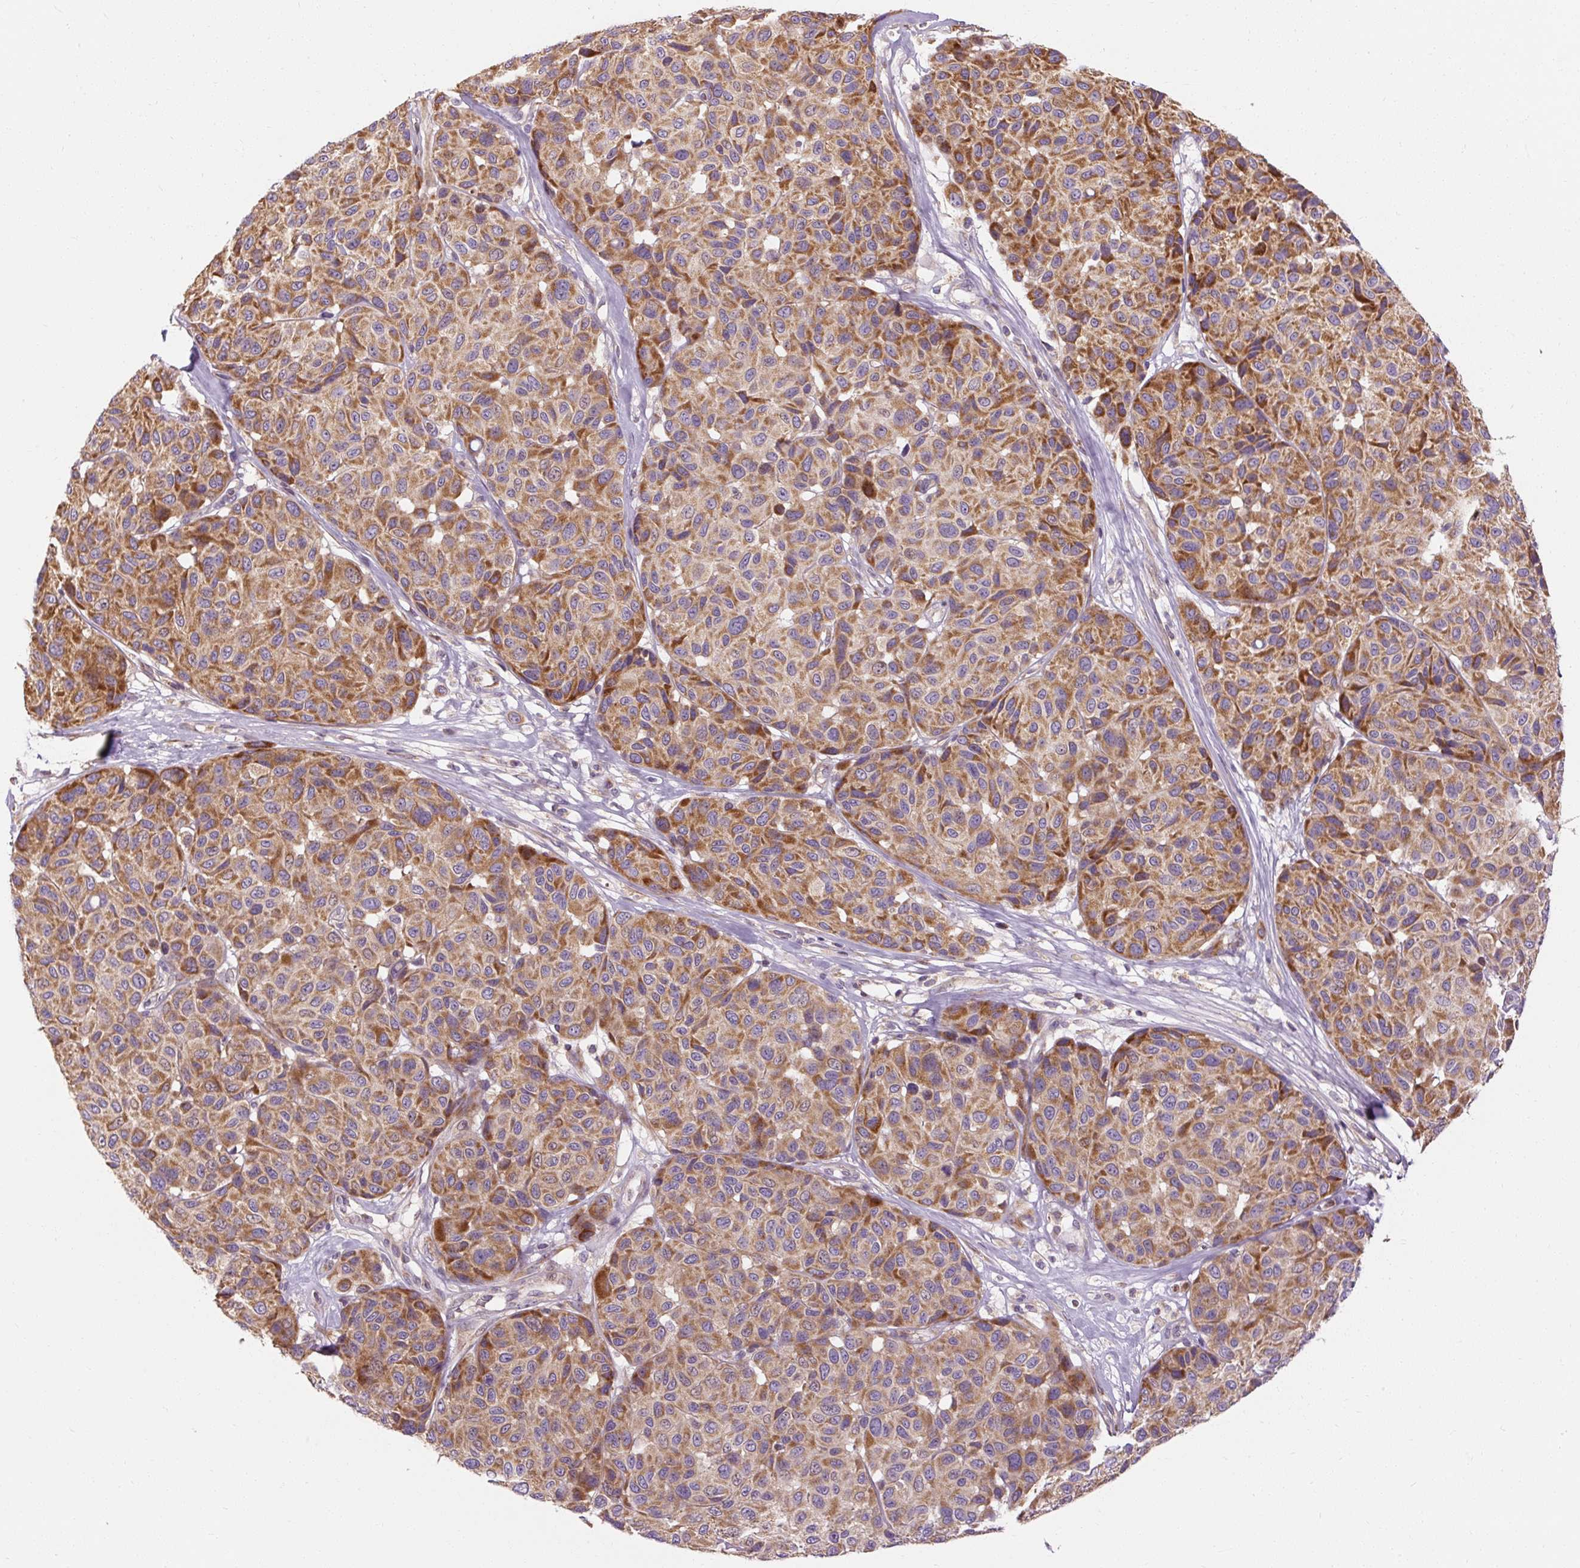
{"staining": {"intensity": "moderate", "quantity": ">75%", "location": "cytoplasmic/membranous"}, "tissue": "melanoma", "cell_type": "Tumor cells", "image_type": "cancer", "snomed": [{"axis": "morphology", "description": "Malignant melanoma, NOS"}, {"axis": "topography", "description": "Skin"}], "caption": "About >75% of tumor cells in malignant melanoma exhibit moderate cytoplasmic/membranous protein positivity as visualized by brown immunohistochemical staining.", "gene": "PRSS48", "patient": {"sex": "female", "age": 66}}